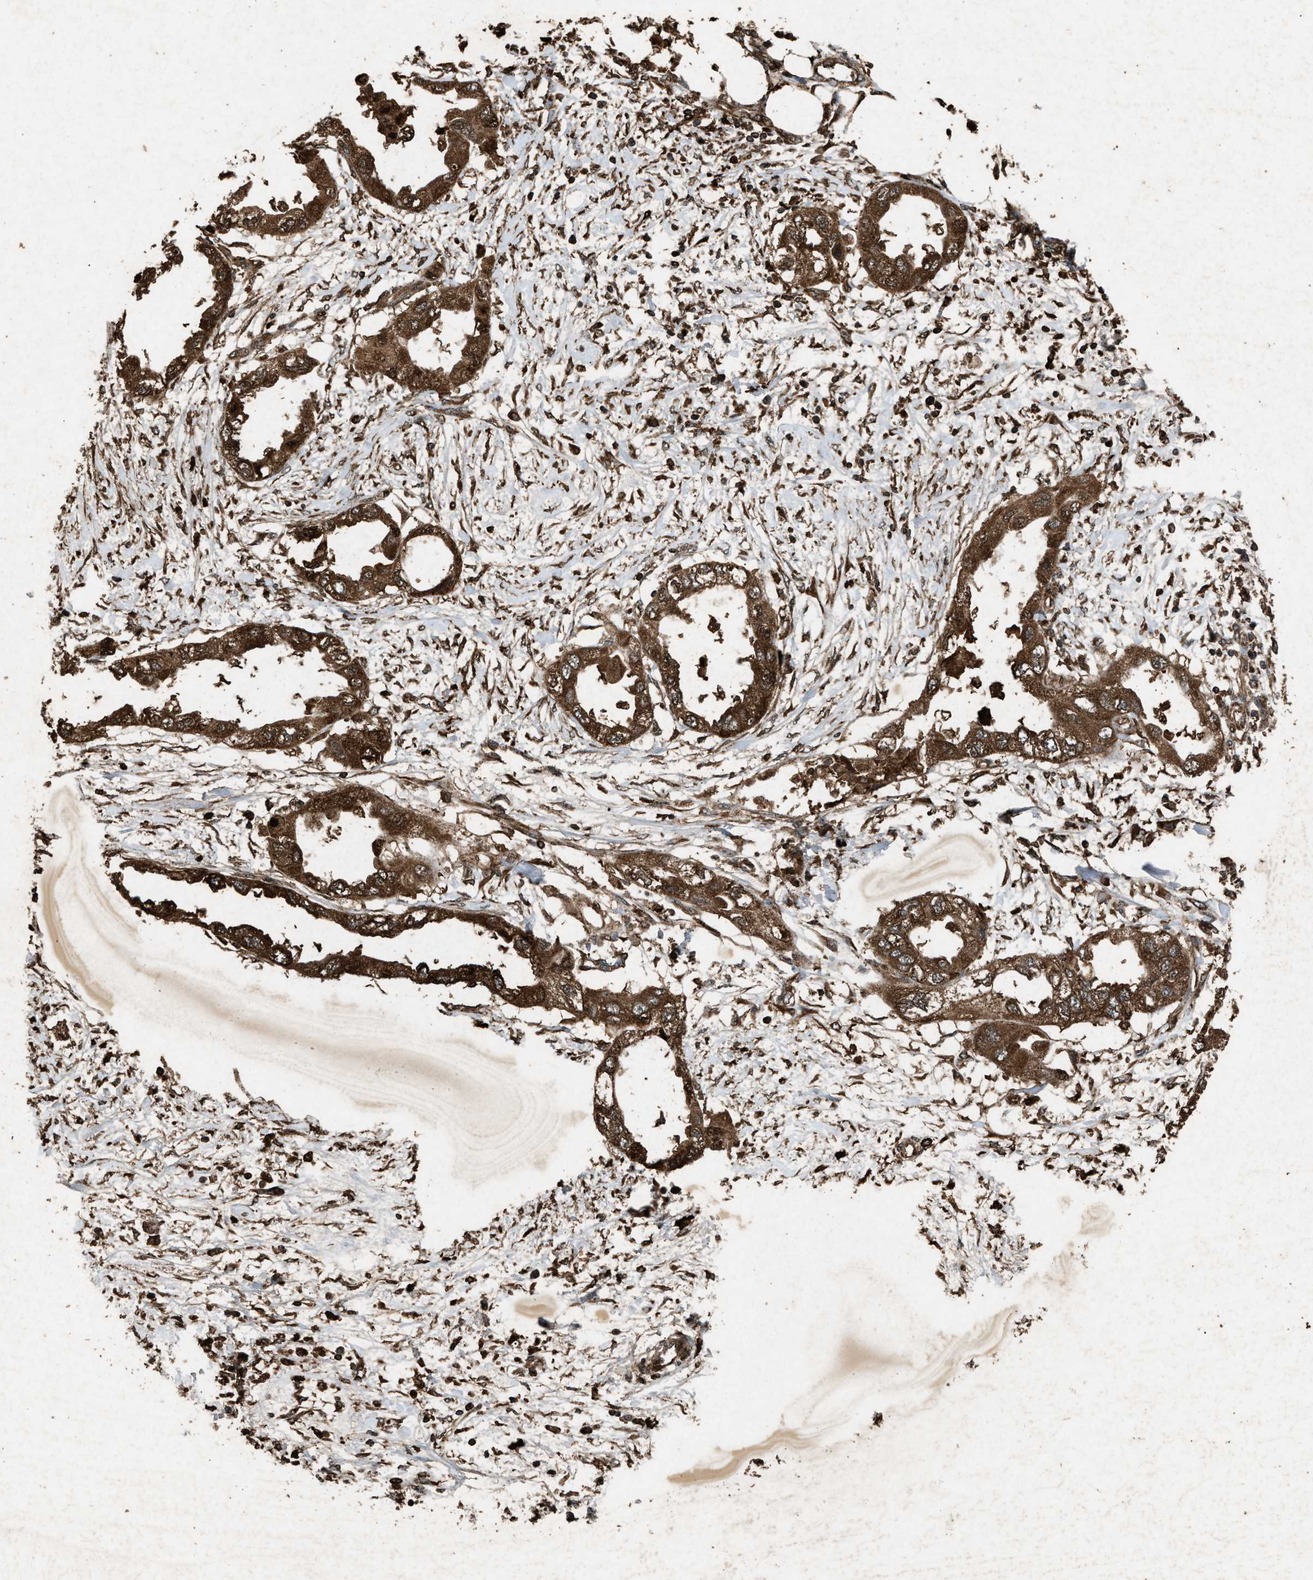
{"staining": {"intensity": "strong", "quantity": ">75%", "location": "cytoplasmic/membranous"}, "tissue": "endometrial cancer", "cell_type": "Tumor cells", "image_type": "cancer", "snomed": [{"axis": "morphology", "description": "Adenocarcinoma, NOS"}, {"axis": "topography", "description": "Endometrium"}], "caption": "The photomicrograph reveals staining of endometrial adenocarcinoma, revealing strong cytoplasmic/membranous protein staining (brown color) within tumor cells. (IHC, brightfield microscopy, high magnification).", "gene": "PSMD1", "patient": {"sex": "female", "age": 67}}